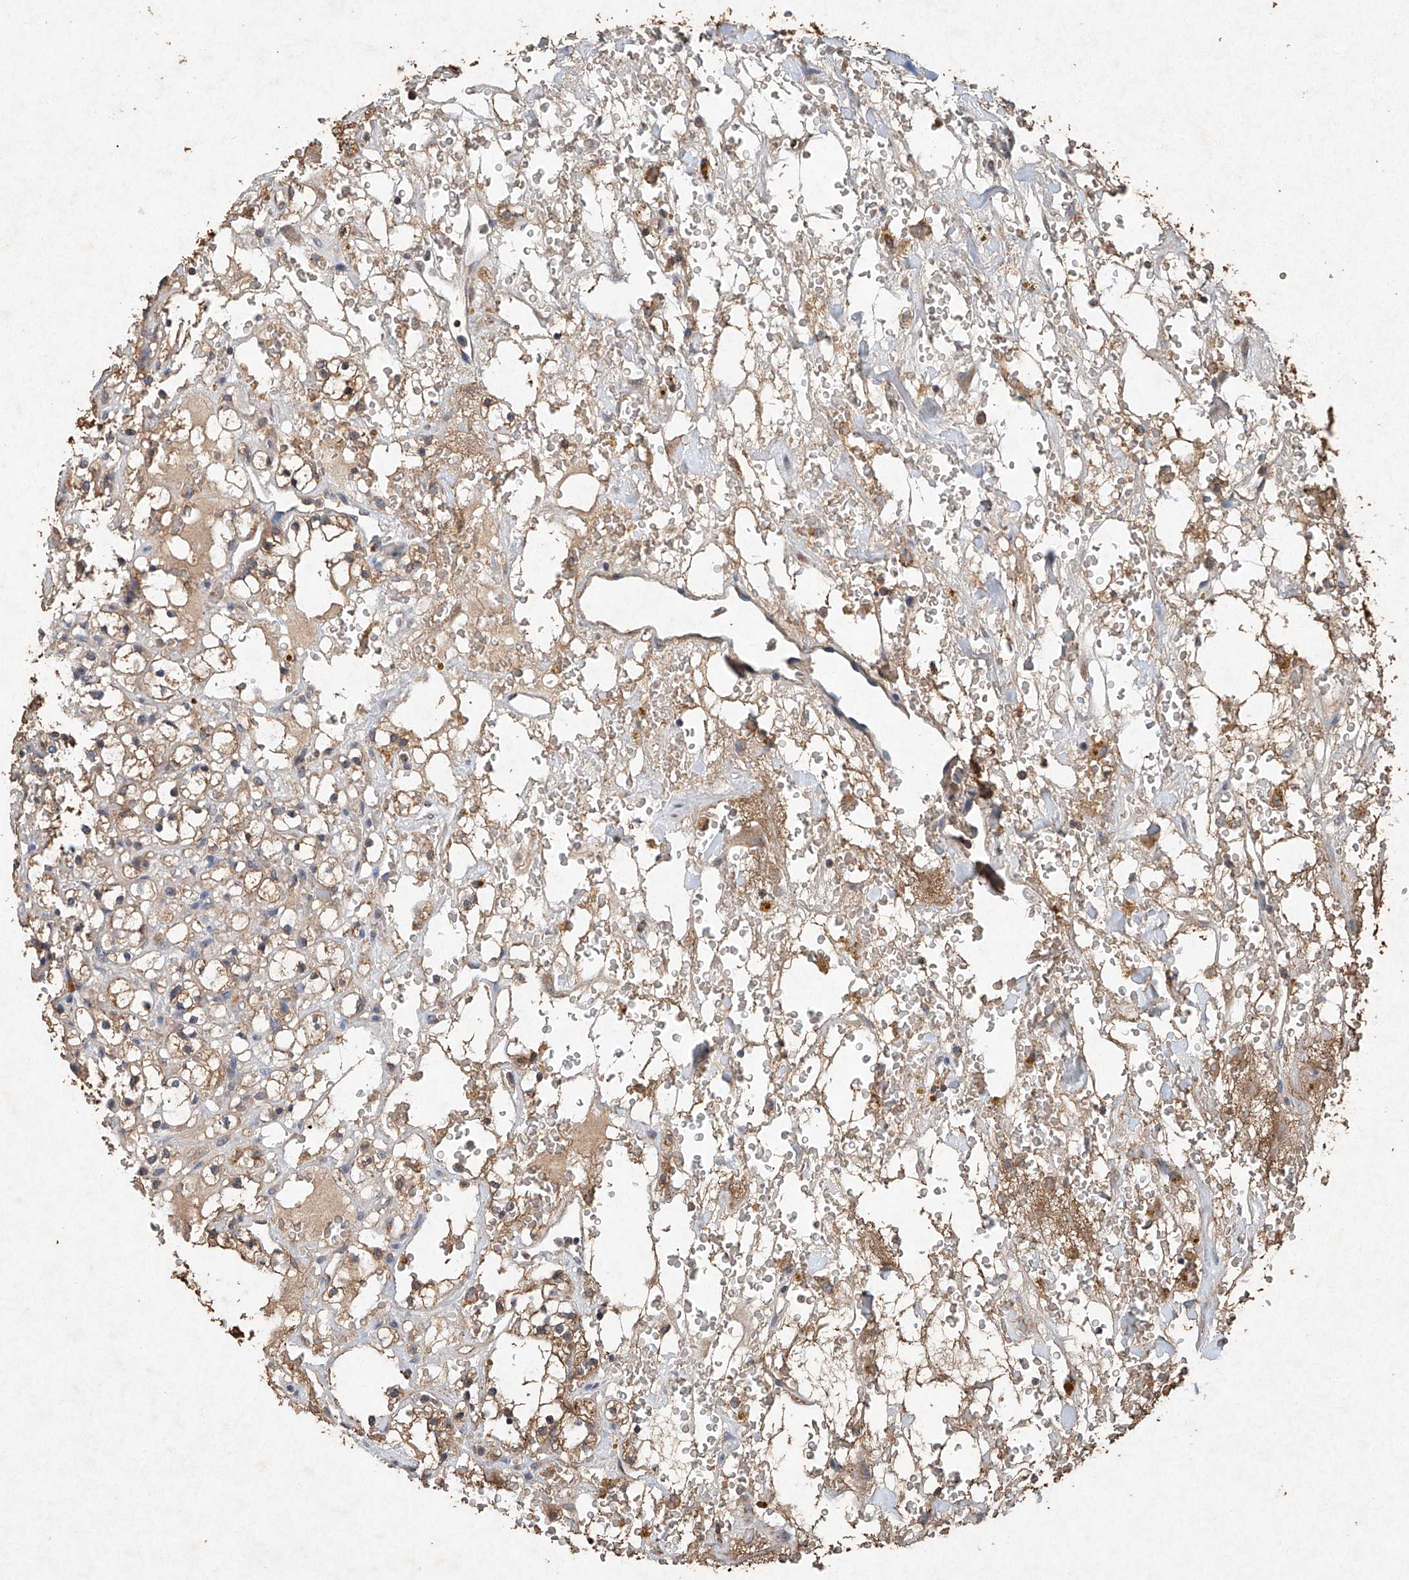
{"staining": {"intensity": "moderate", "quantity": "25%-75%", "location": "cytoplasmic/membranous"}, "tissue": "renal cancer", "cell_type": "Tumor cells", "image_type": "cancer", "snomed": [{"axis": "morphology", "description": "Adenocarcinoma, NOS"}, {"axis": "topography", "description": "Kidney"}], "caption": "The photomicrograph displays immunohistochemical staining of renal adenocarcinoma. There is moderate cytoplasmic/membranous staining is appreciated in about 25%-75% of tumor cells. Ihc stains the protein of interest in brown and the nuclei are stained blue.", "gene": "STK3", "patient": {"sex": "male", "age": 61}}